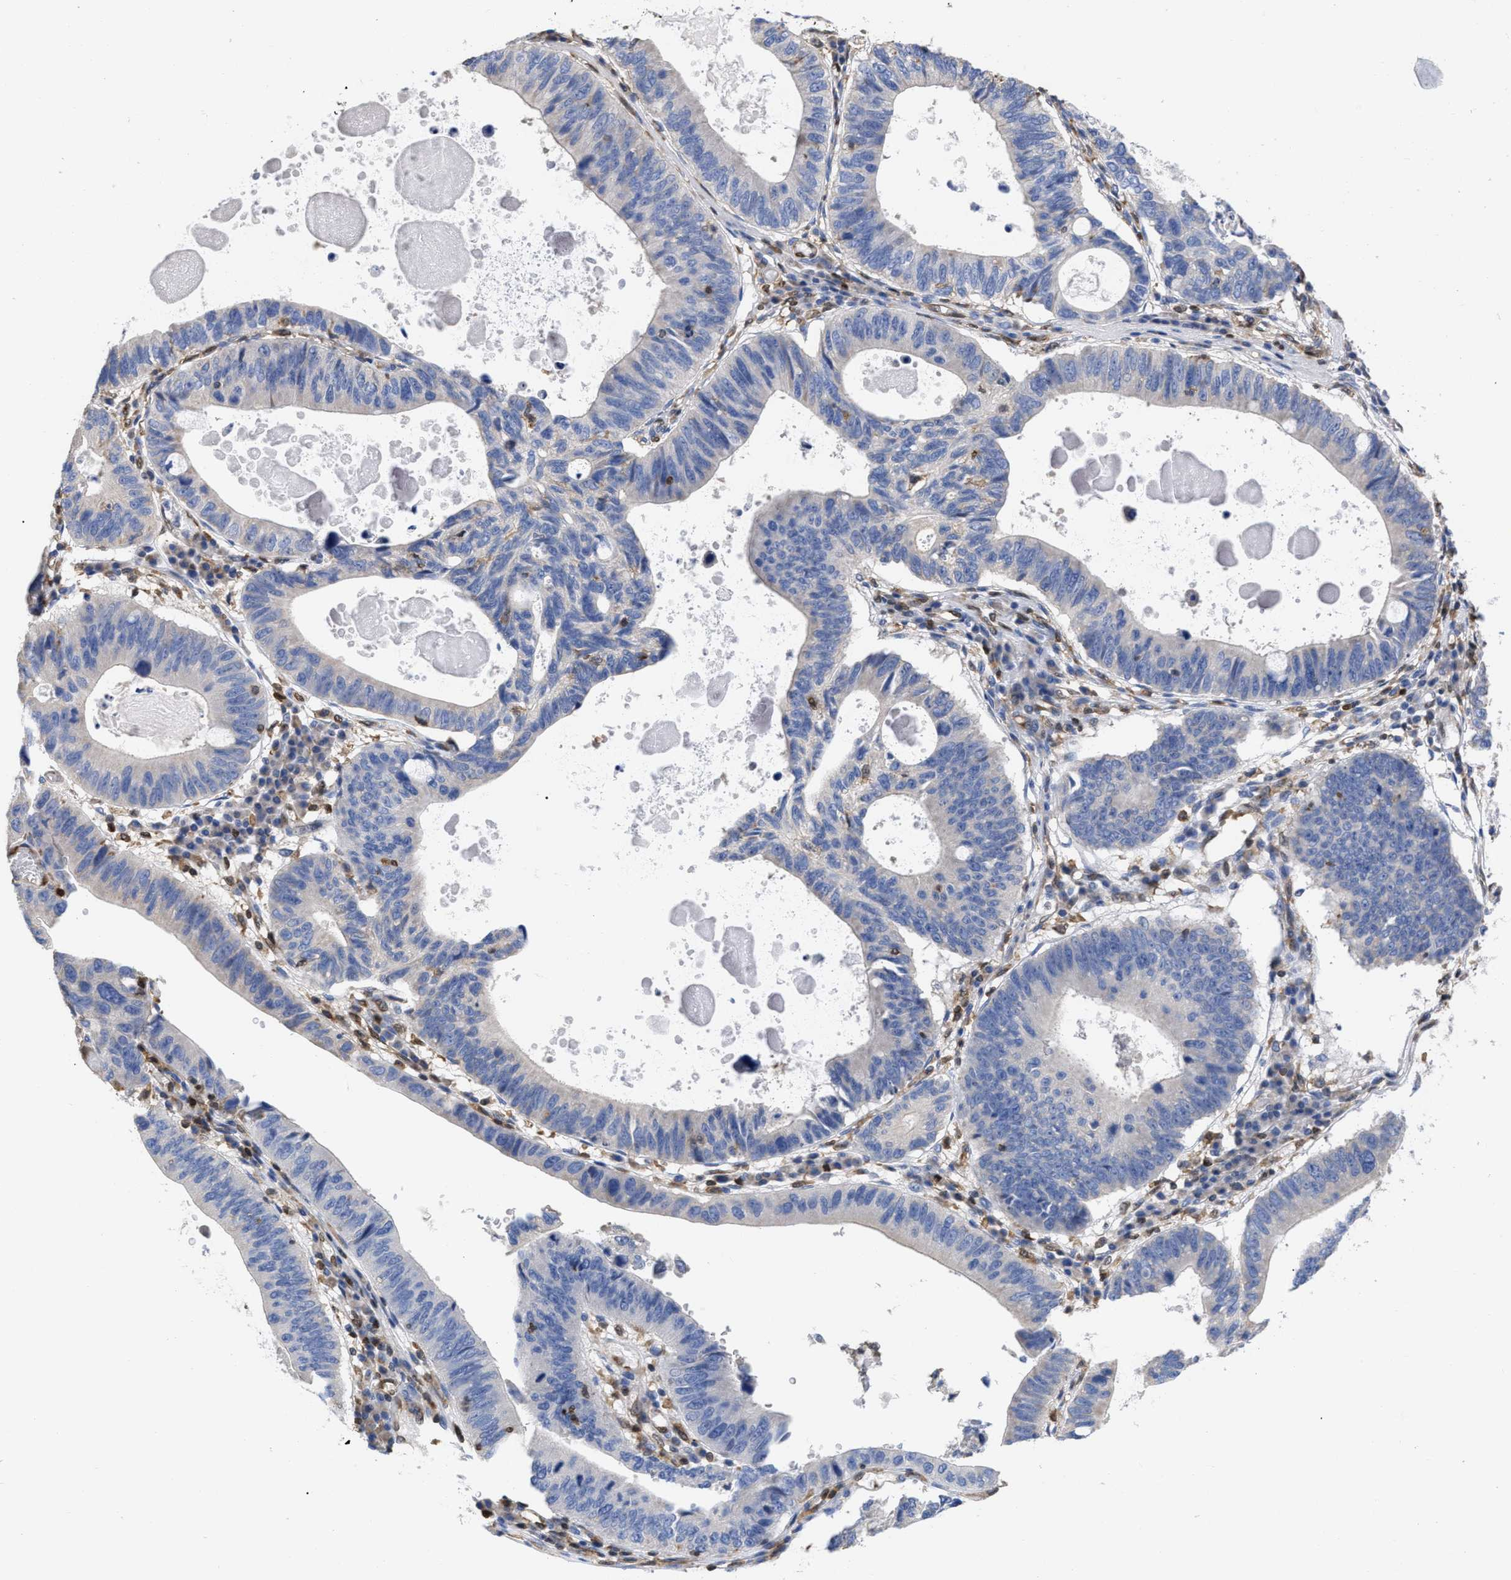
{"staining": {"intensity": "negative", "quantity": "none", "location": "none"}, "tissue": "stomach cancer", "cell_type": "Tumor cells", "image_type": "cancer", "snomed": [{"axis": "morphology", "description": "Adenocarcinoma, NOS"}, {"axis": "topography", "description": "Stomach"}], "caption": "Immunohistochemistry (IHC) histopathology image of neoplastic tissue: human adenocarcinoma (stomach) stained with DAB exhibits no significant protein positivity in tumor cells. The staining was performed using DAB to visualize the protein expression in brown, while the nuclei were stained in blue with hematoxylin (Magnification: 20x).", "gene": "GIMAP4", "patient": {"sex": "male", "age": 59}}